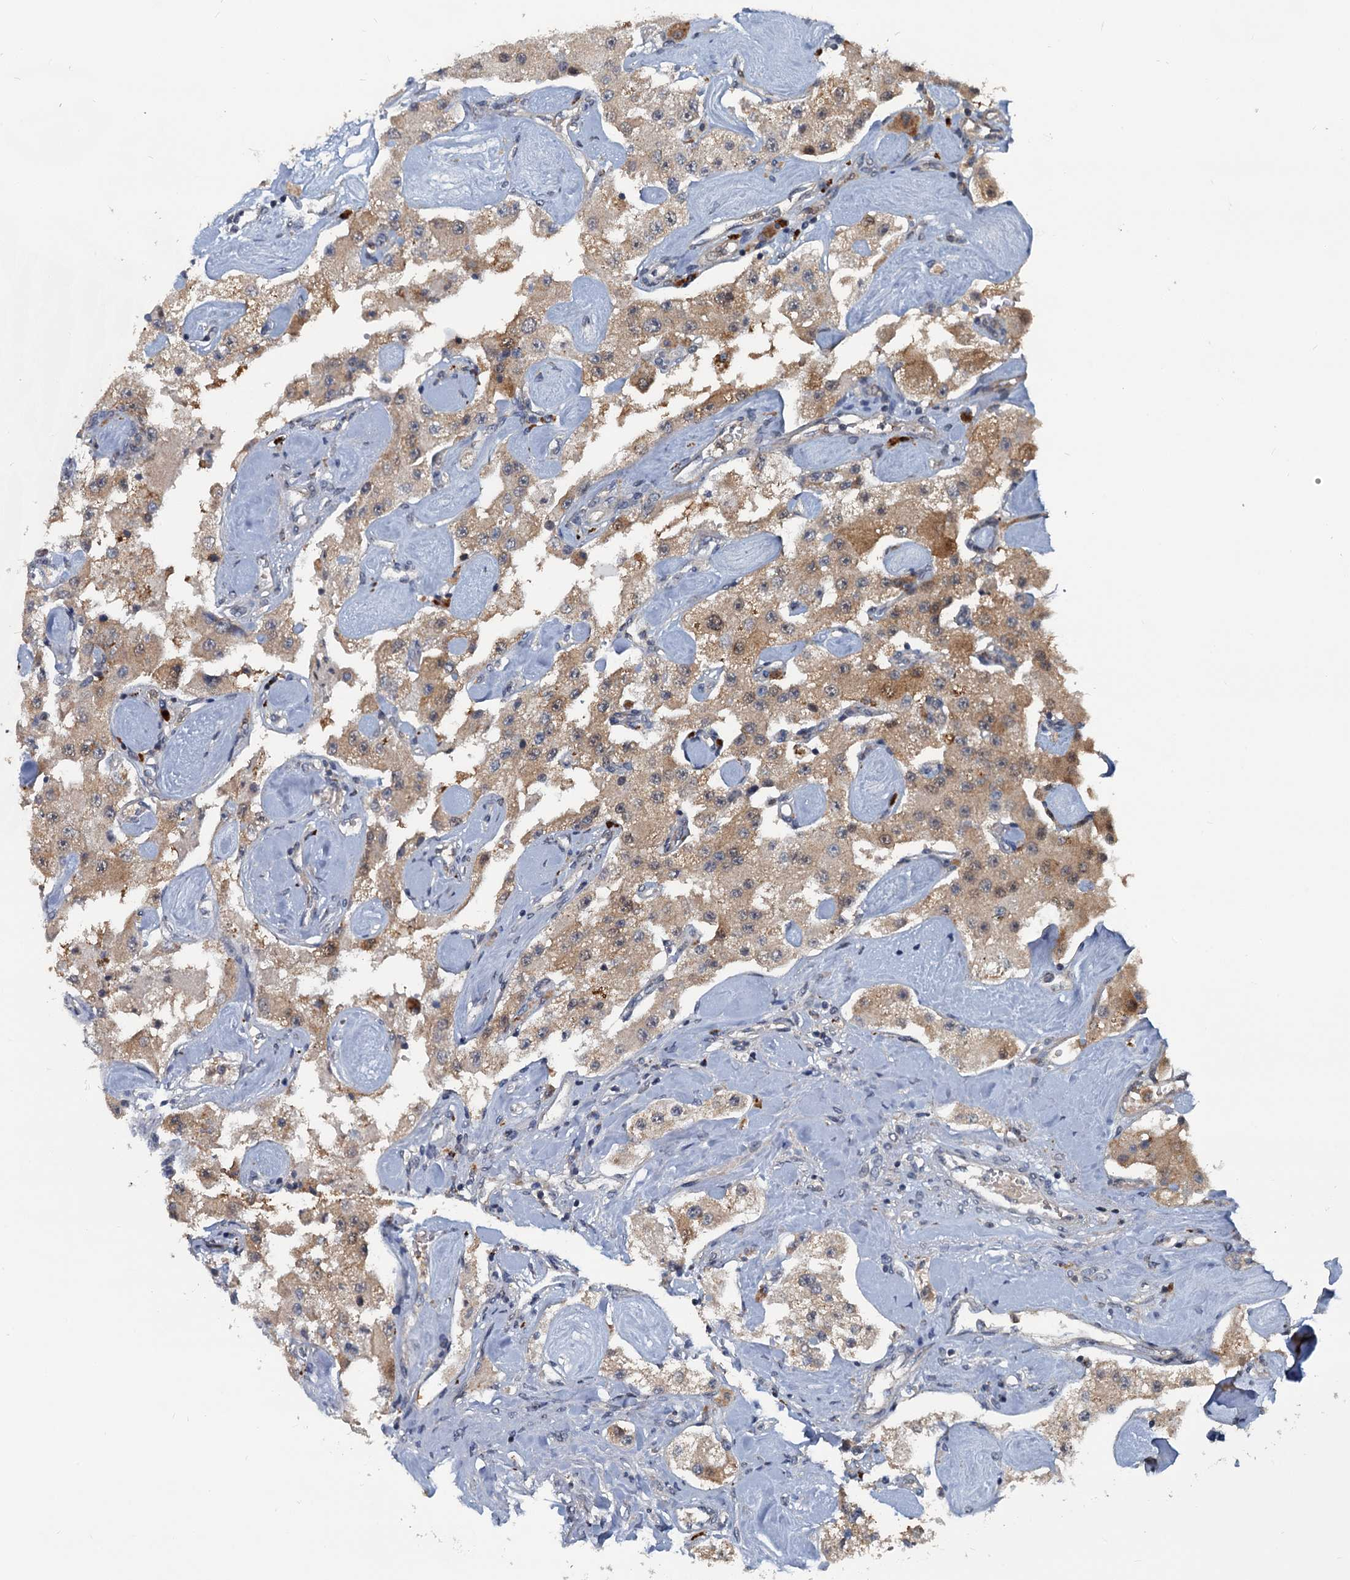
{"staining": {"intensity": "weak", "quantity": ">75%", "location": "cytoplasmic/membranous"}, "tissue": "carcinoid", "cell_type": "Tumor cells", "image_type": "cancer", "snomed": [{"axis": "morphology", "description": "Carcinoid, malignant, NOS"}, {"axis": "topography", "description": "Pancreas"}], "caption": "Approximately >75% of tumor cells in carcinoid reveal weak cytoplasmic/membranous protein positivity as visualized by brown immunohistochemical staining.", "gene": "GCLM", "patient": {"sex": "male", "age": 41}}